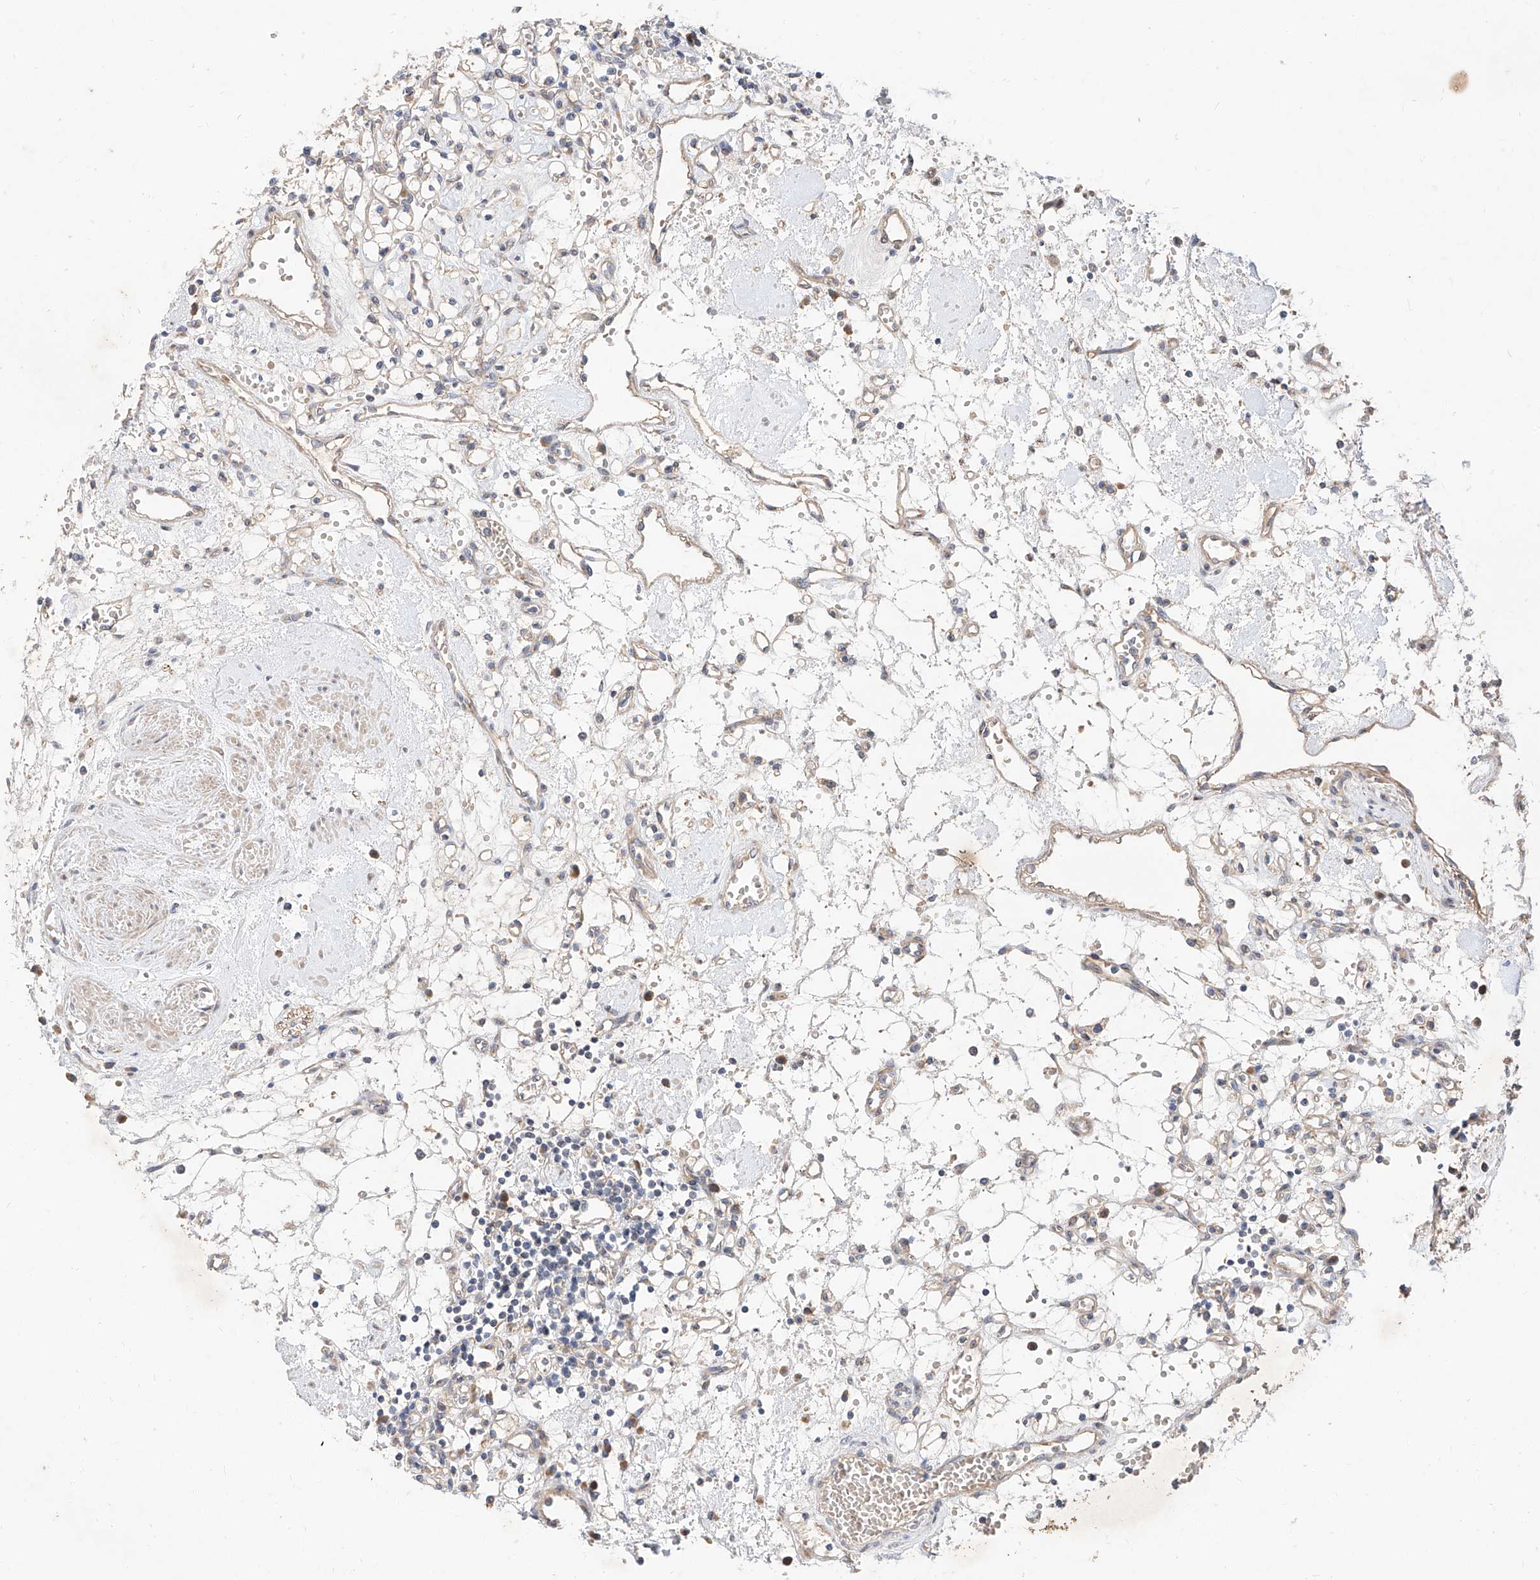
{"staining": {"intensity": "negative", "quantity": "none", "location": "none"}, "tissue": "renal cancer", "cell_type": "Tumor cells", "image_type": "cancer", "snomed": [{"axis": "morphology", "description": "Adenocarcinoma, NOS"}, {"axis": "topography", "description": "Kidney"}], "caption": "Immunohistochemistry of renal adenocarcinoma displays no expression in tumor cells.", "gene": "DIRAS3", "patient": {"sex": "female", "age": 59}}